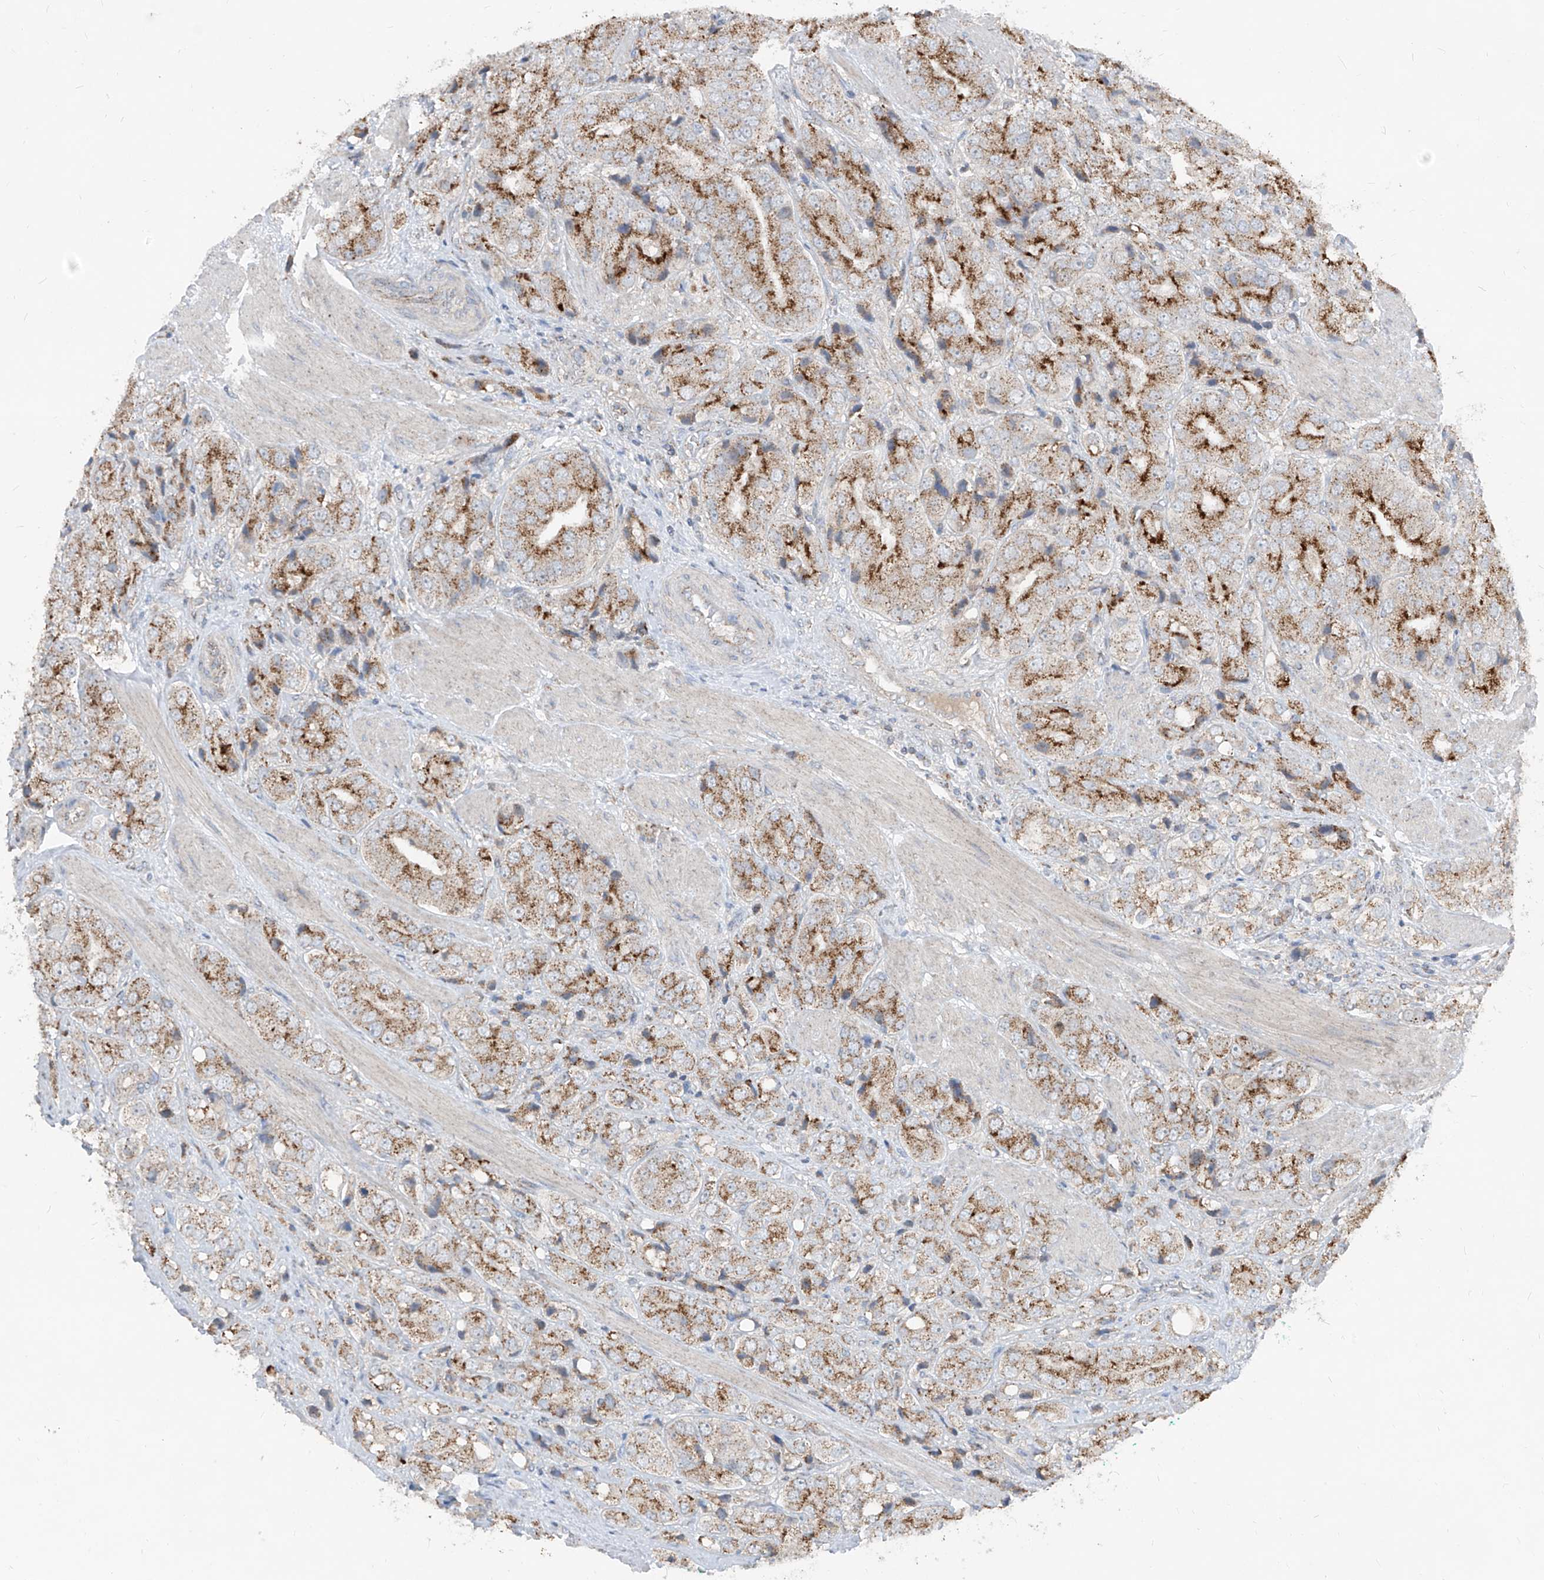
{"staining": {"intensity": "strong", "quantity": ">75%", "location": "cytoplasmic/membranous"}, "tissue": "prostate cancer", "cell_type": "Tumor cells", "image_type": "cancer", "snomed": [{"axis": "morphology", "description": "Adenocarcinoma, High grade"}, {"axis": "topography", "description": "Prostate"}], "caption": "High-grade adenocarcinoma (prostate) tissue shows strong cytoplasmic/membranous expression in approximately >75% of tumor cells", "gene": "ABCD3", "patient": {"sex": "male", "age": 50}}